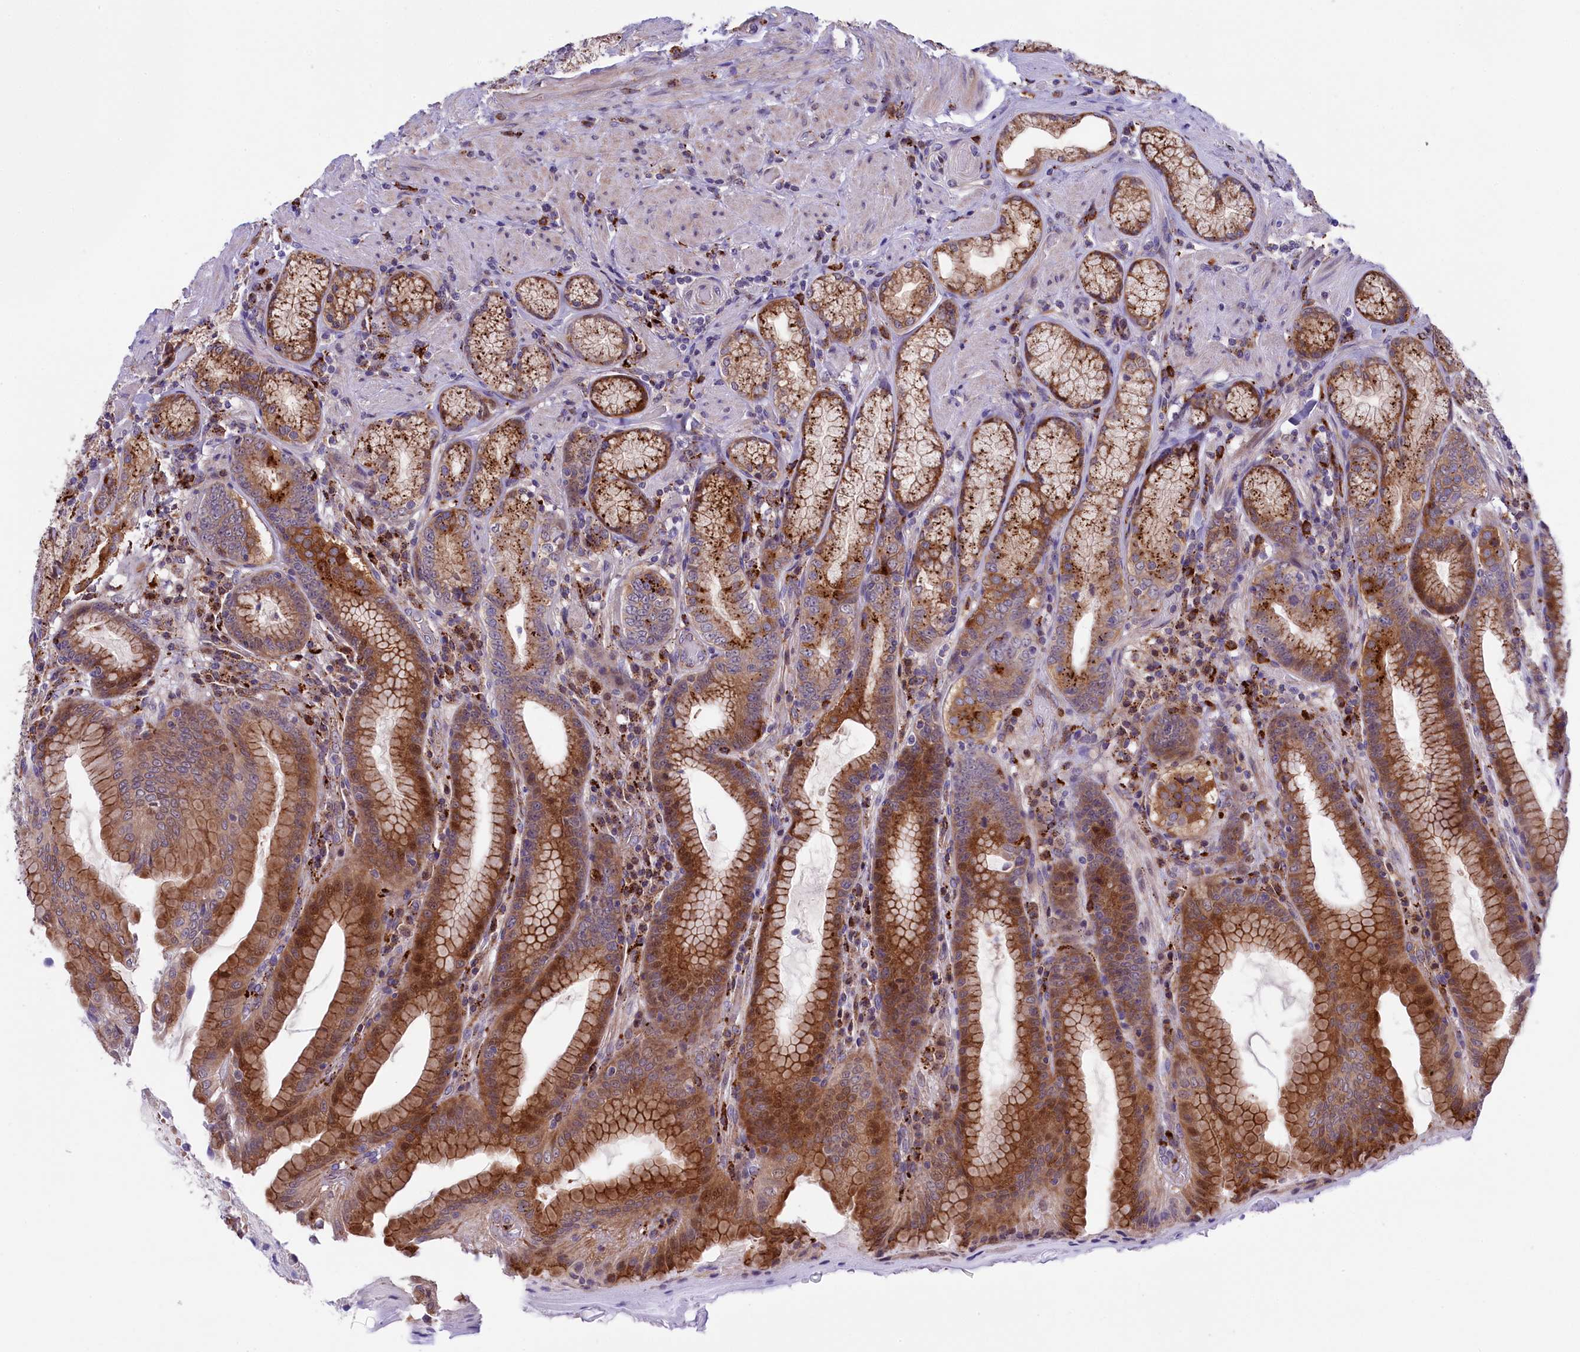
{"staining": {"intensity": "moderate", "quantity": "25%-75%", "location": "cytoplasmic/membranous,nuclear"}, "tissue": "stomach", "cell_type": "Glandular cells", "image_type": "normal", "snomed": [{"axis": "morphology", "description": "Normal tissue, NOS"}, {"axis": "topography", "description": "Stomach, upper"}, {"axis": "topography", "description": "Stomach, lower"}], "caption": "Immunohistochemical staining of normal stomach shows medium levels of moderate cytoplasmic/membranous,nuclear expression in approximately 25%-75% of glandular cells. Immunohistochemistry (ihc) stains the protein of interest in brown and the nuclei are stained blue.", "gene": "MAN2B1", "patient": {"sex": "female", "age": 76}}